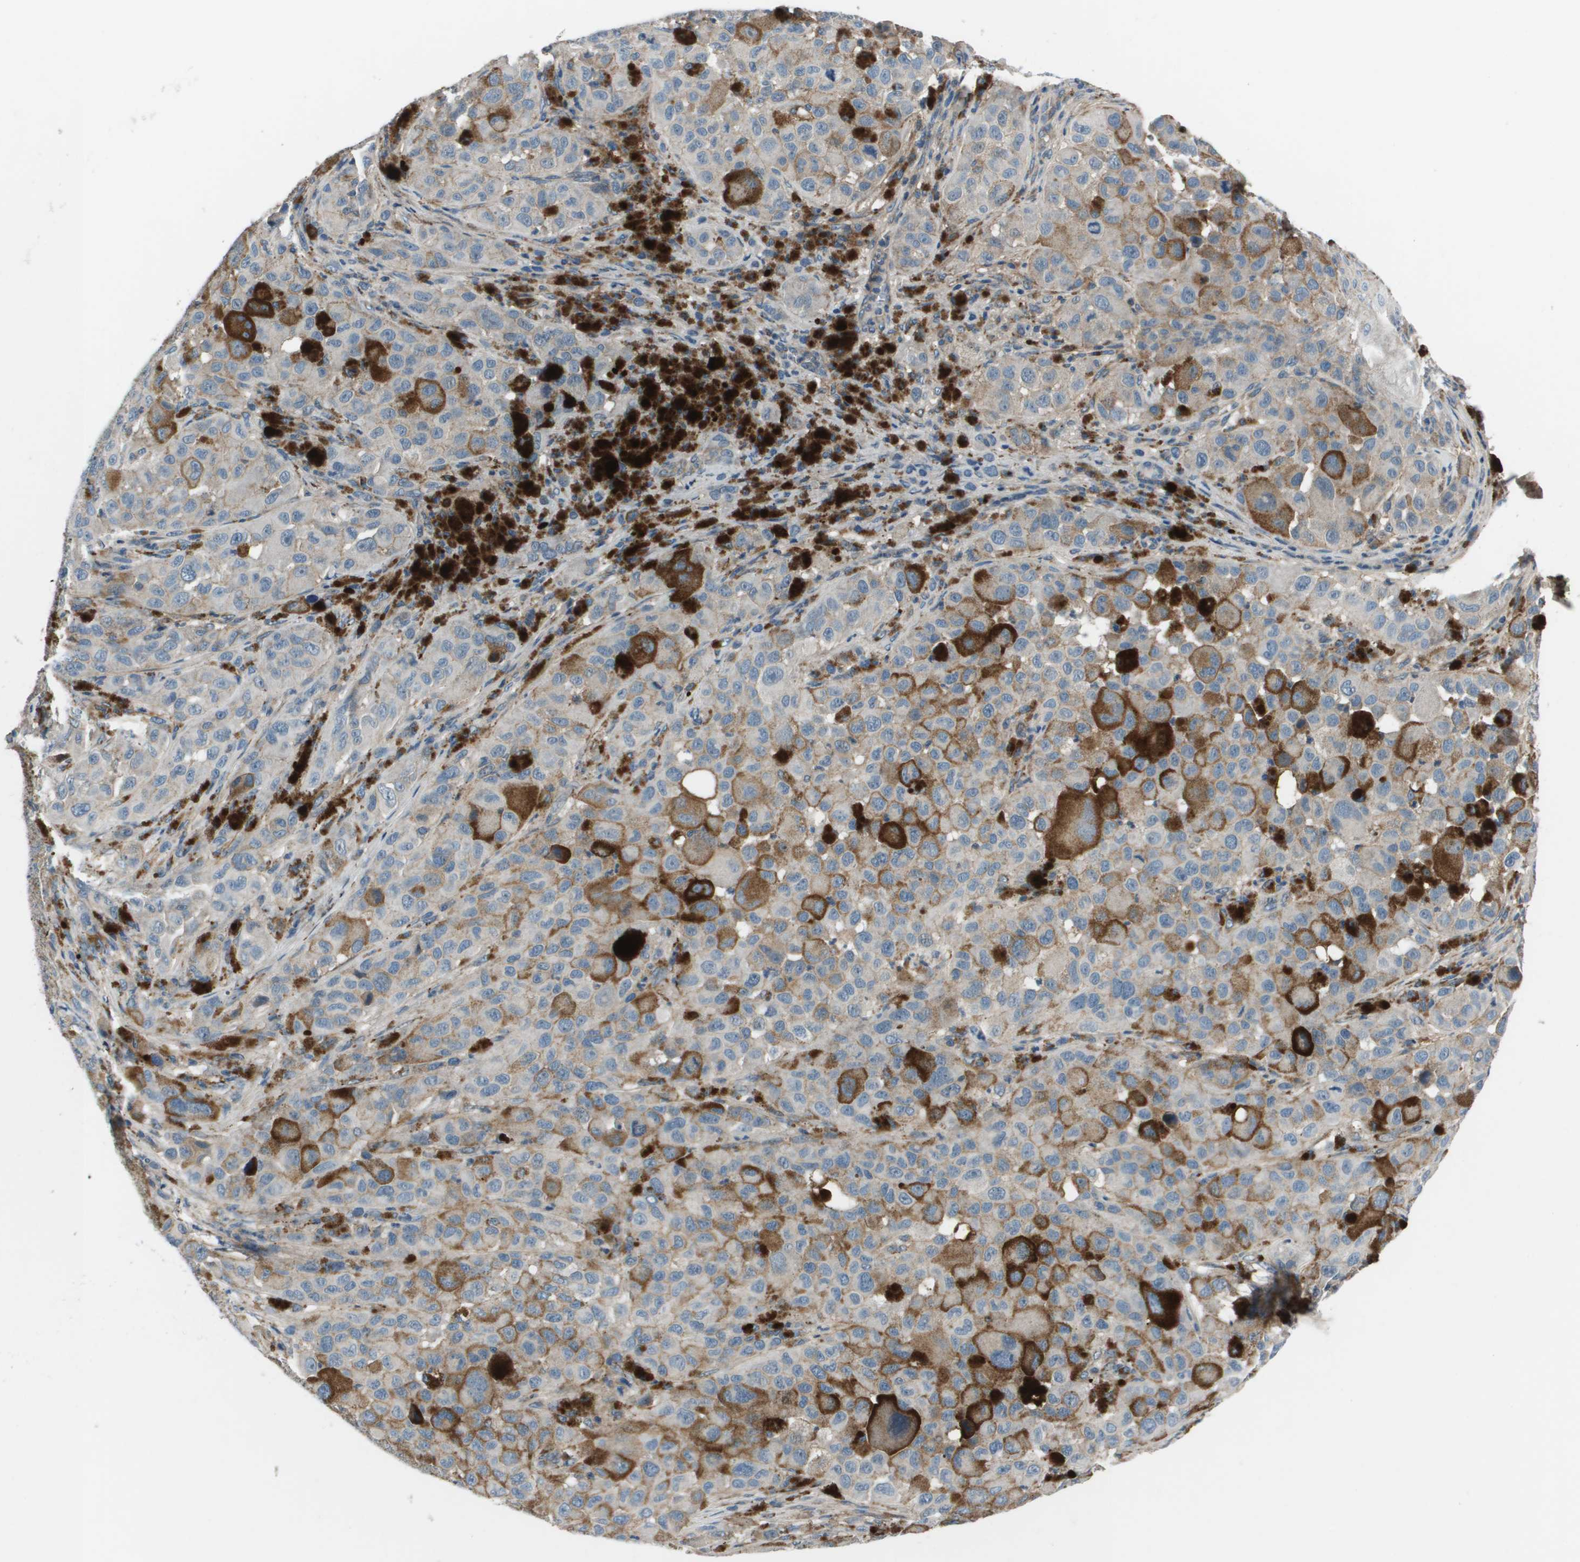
{"staining": {"intensity": "weak", "quantity": "25%-75%", "location": "cytoplasmic/membranous"}, "tissue": "melanoma", "cell_type": "Tumor cells", "image_type": "cancer", "snomed": [{"axis": "morphology", "description": "Malignant melanoma, NOS"}, {"axis": "topography", "description": "Skin"}], "caption": "Protein staining of malignant melanoma tissue demonstrates weak cytoplasmic/membranous staining in approximately 25%-75% of tumor cells.", "gene": "PCOLCE", "patient": {"sex": "male", "age": 96}}